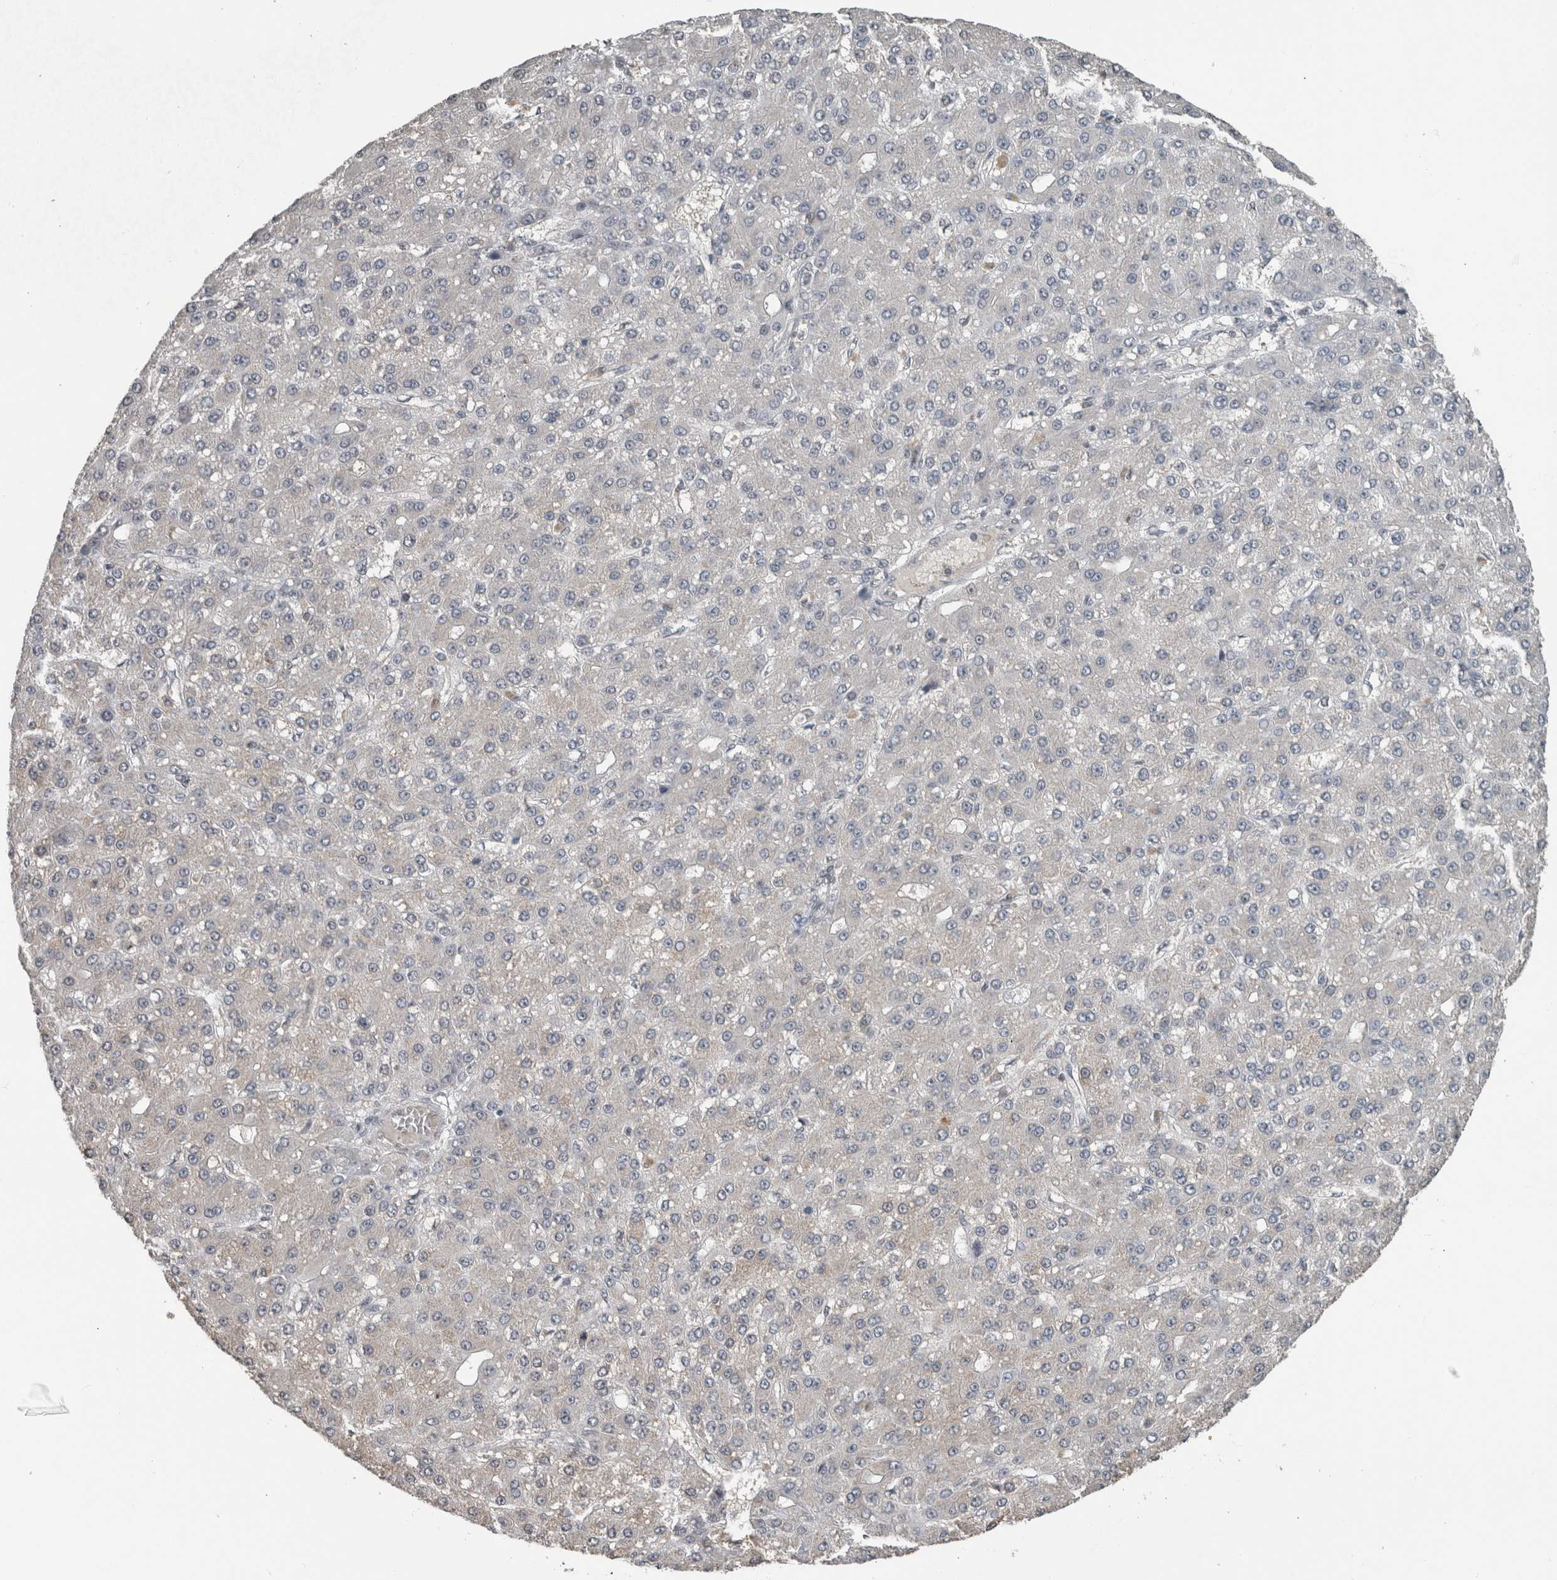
{"staining": {"intensity": "negative", "quantity": "none", "location": "none"}, "tissue": "liver cancer", "cell_type": "Tumor cells", "image_type": "cancer", "snomed": [{"axis": "morphology", "description": "Carcinoma, Hepatocellular, NOS"}, {"axis": "topography", "description": "Liver"}], "caption": "Tumor cells are negative for protein expression in human liver cancer.", "gene": "MAFF", "patient": {"sex": "male", "age": 67}}